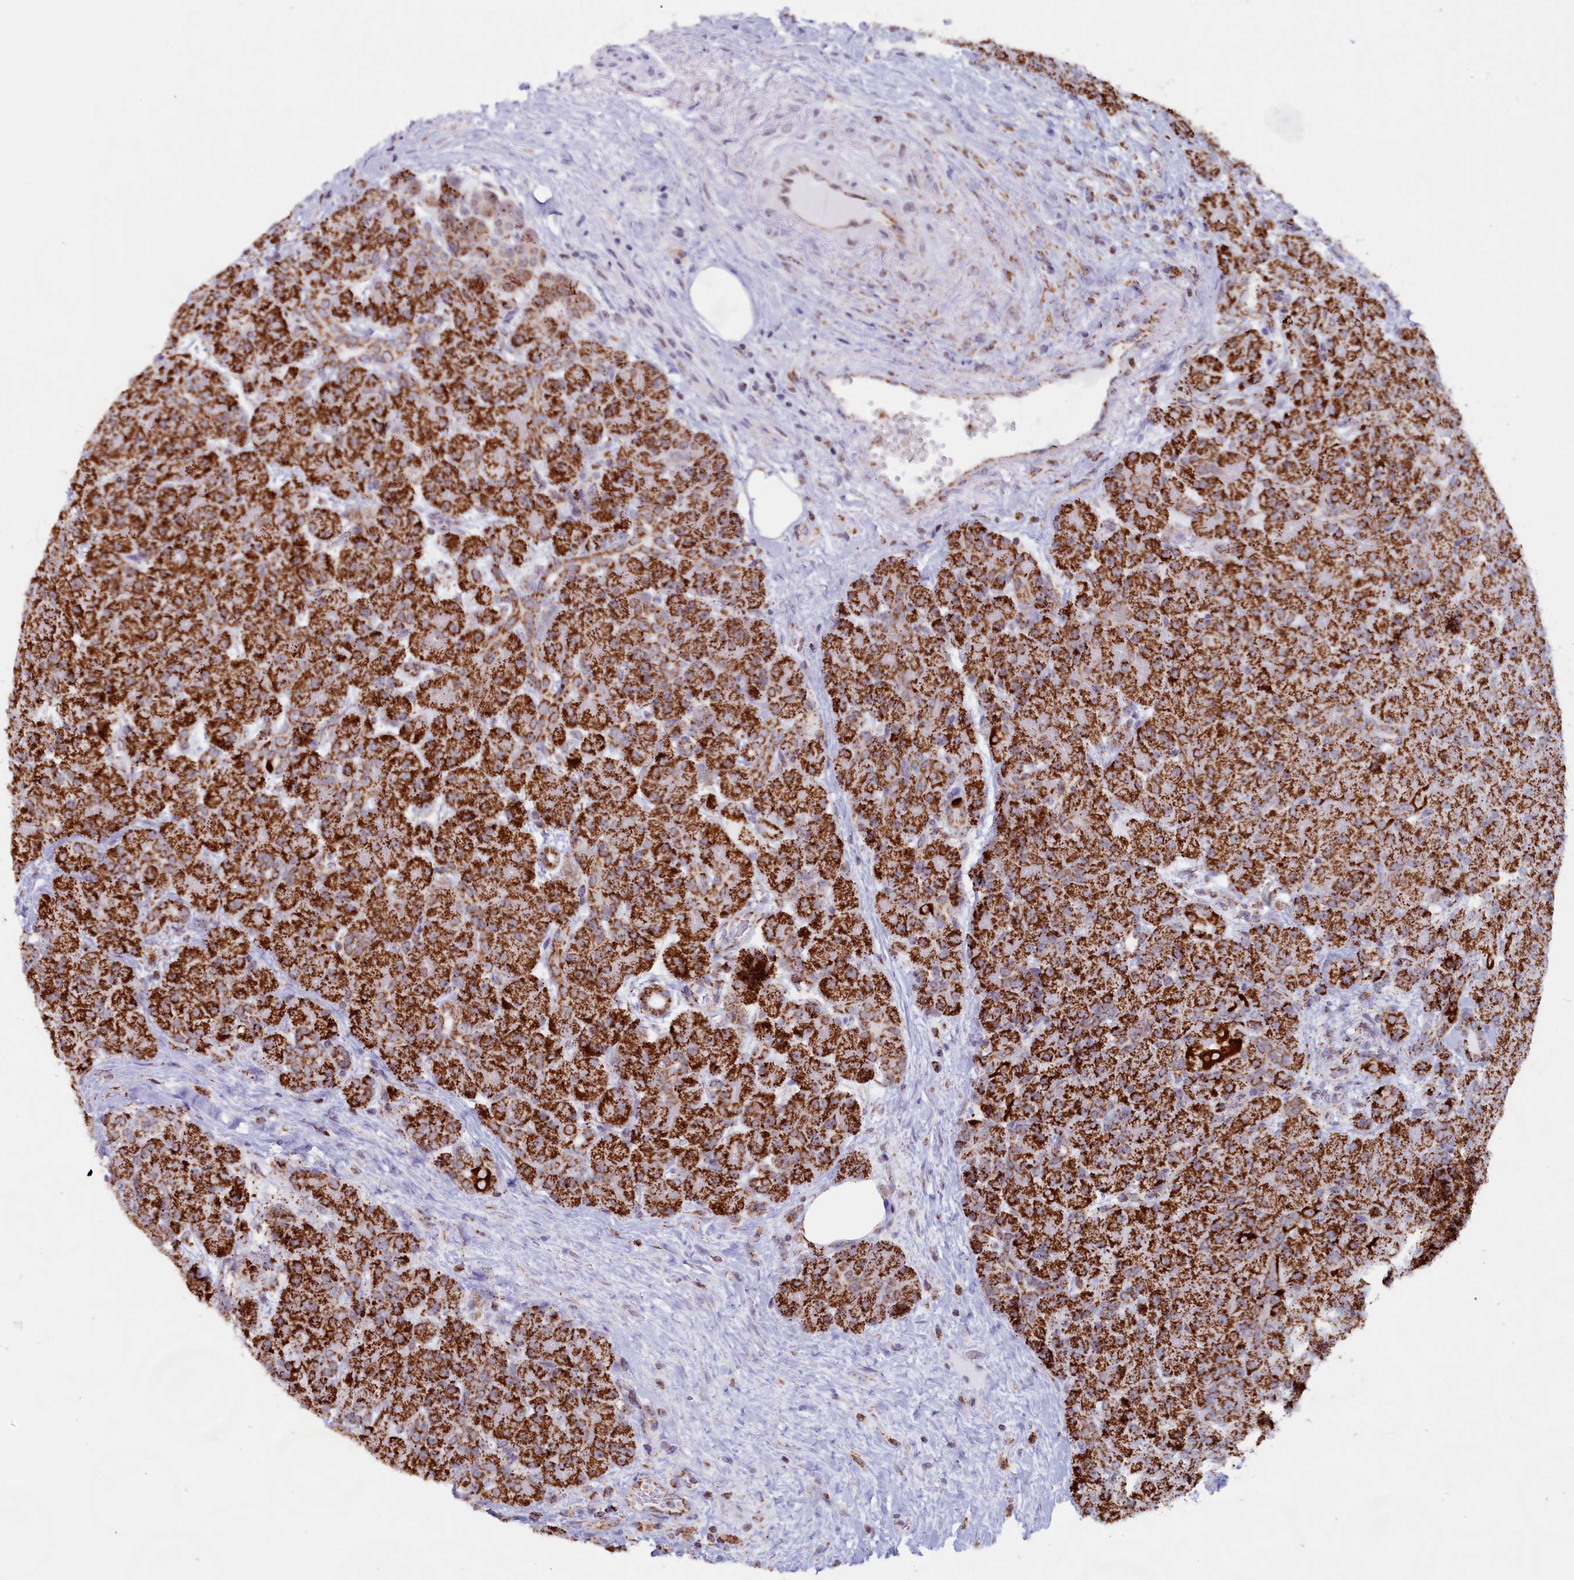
{"staining": {"intensity": "strong", "quantity": ">75%", "location": "cytoplasmic/membranous"}, "tissue": "pancreas", "cell_type": "Exocrine glandular cells", "image_type": "normal", "snomed": [{"axis": "morphology", "description": "Normal tissue, NOS"}, {"axis": "topography", "description": "Pancreas"}], "caption": "This micrograph exhibits immunohistochemistry staining of unremarkable pancreas, with high strong cytoplasmic/membranous expression in approximately >75% of exocrine glandular cells.", "gene": "C1D", "patient": {"sex": "male", "age": 66}}